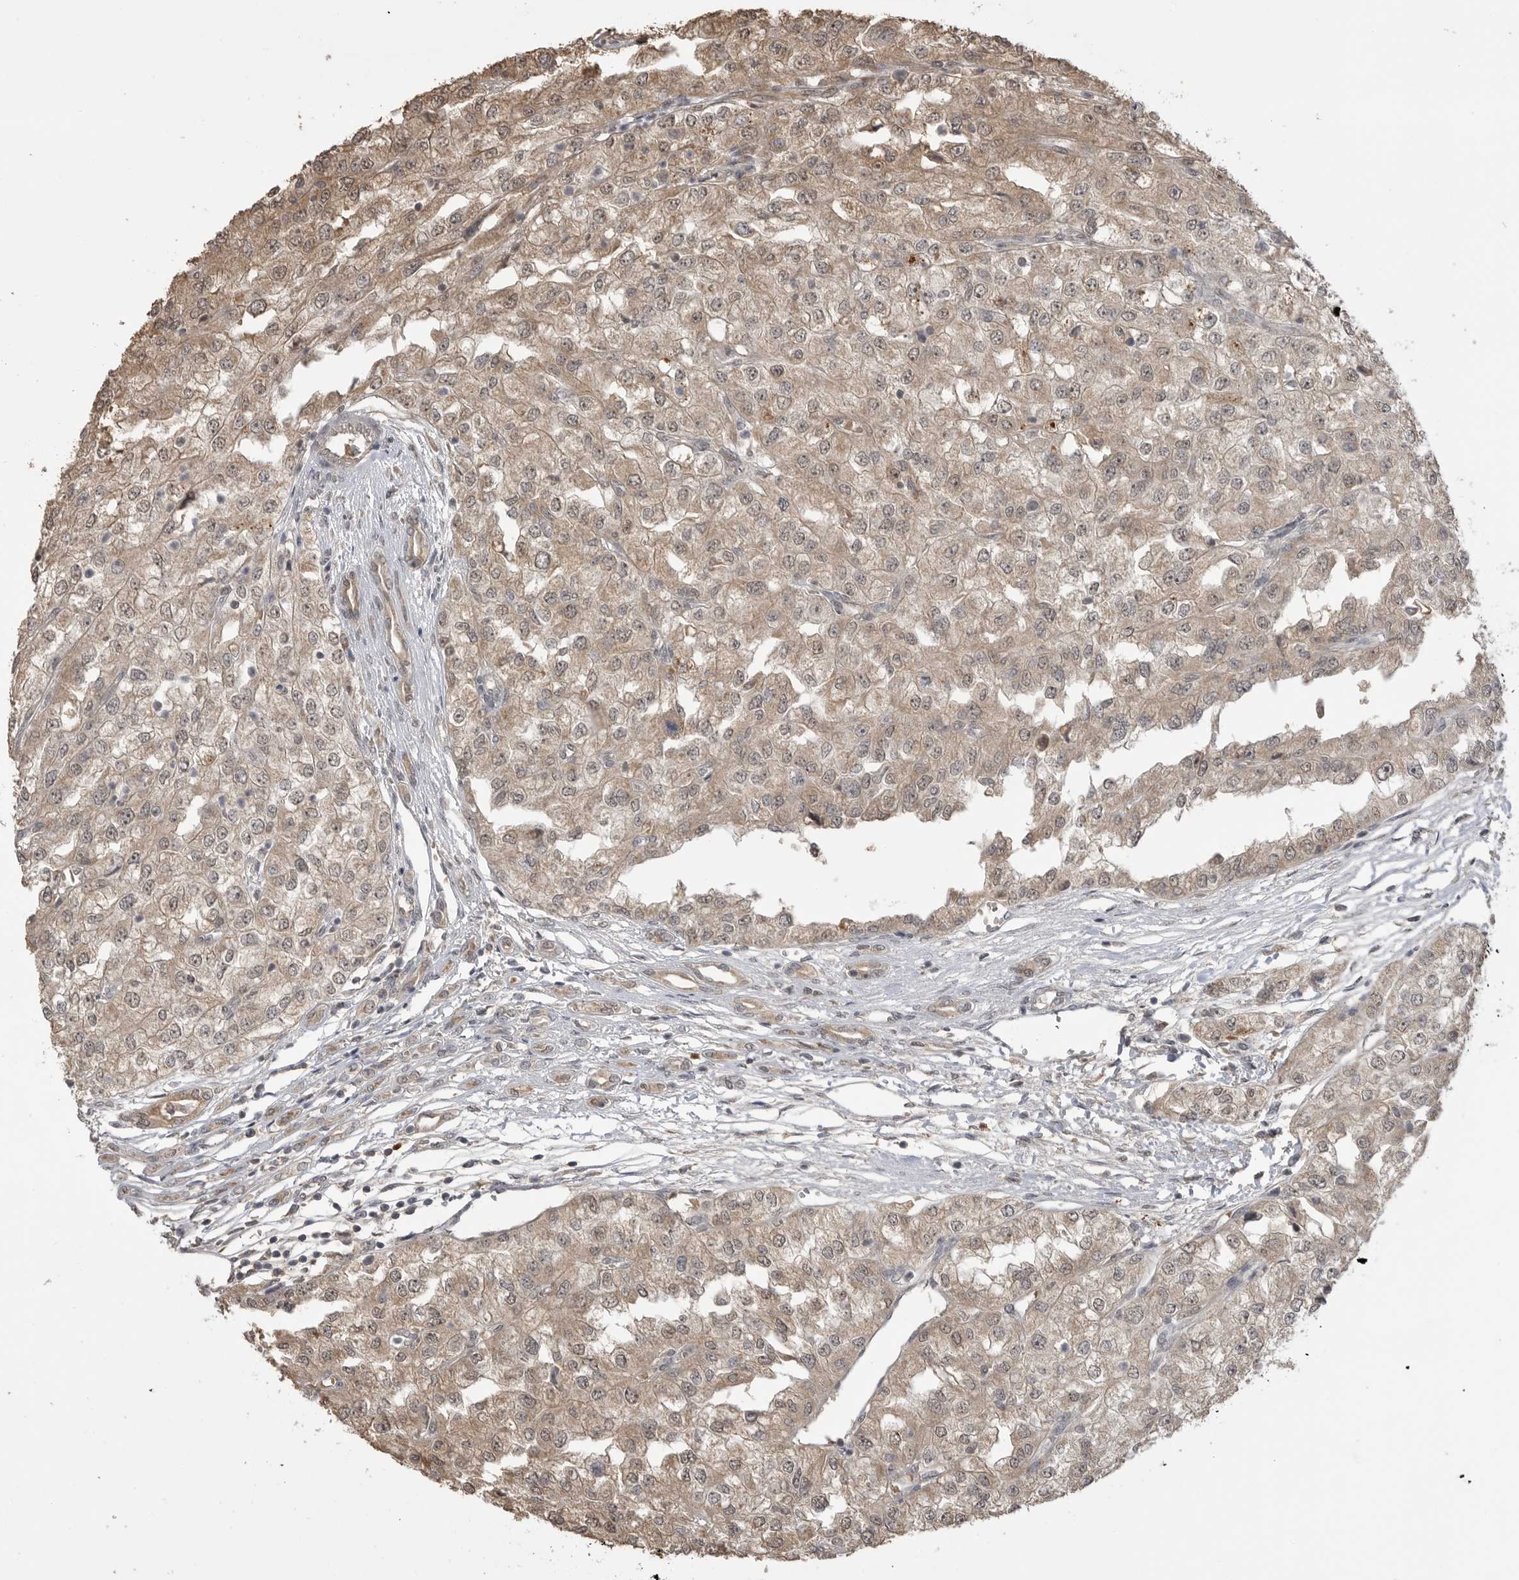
{"staining": {"intensity": "weak", "quantity": ">75%", "location": "cytoplasmic/membranous,nuclear"}, "tissue": "renal cancer", "cell_type": "Tumor cells", "image_type": "cancer", "snomed": [{"axis": "morphology", "description": "Adenocarcinoma, NOS"}, {"axis": "topography", "description": "Kidney"}], "caption": "Immunohistochemical staining of renal cancer demonstrates weak cytoplasmic/membranous and nuclear protein staining in approximately >75% of tumor cells.", "gene": "ASPSCR1", "patient": {"sex": "female", "age": 54}}